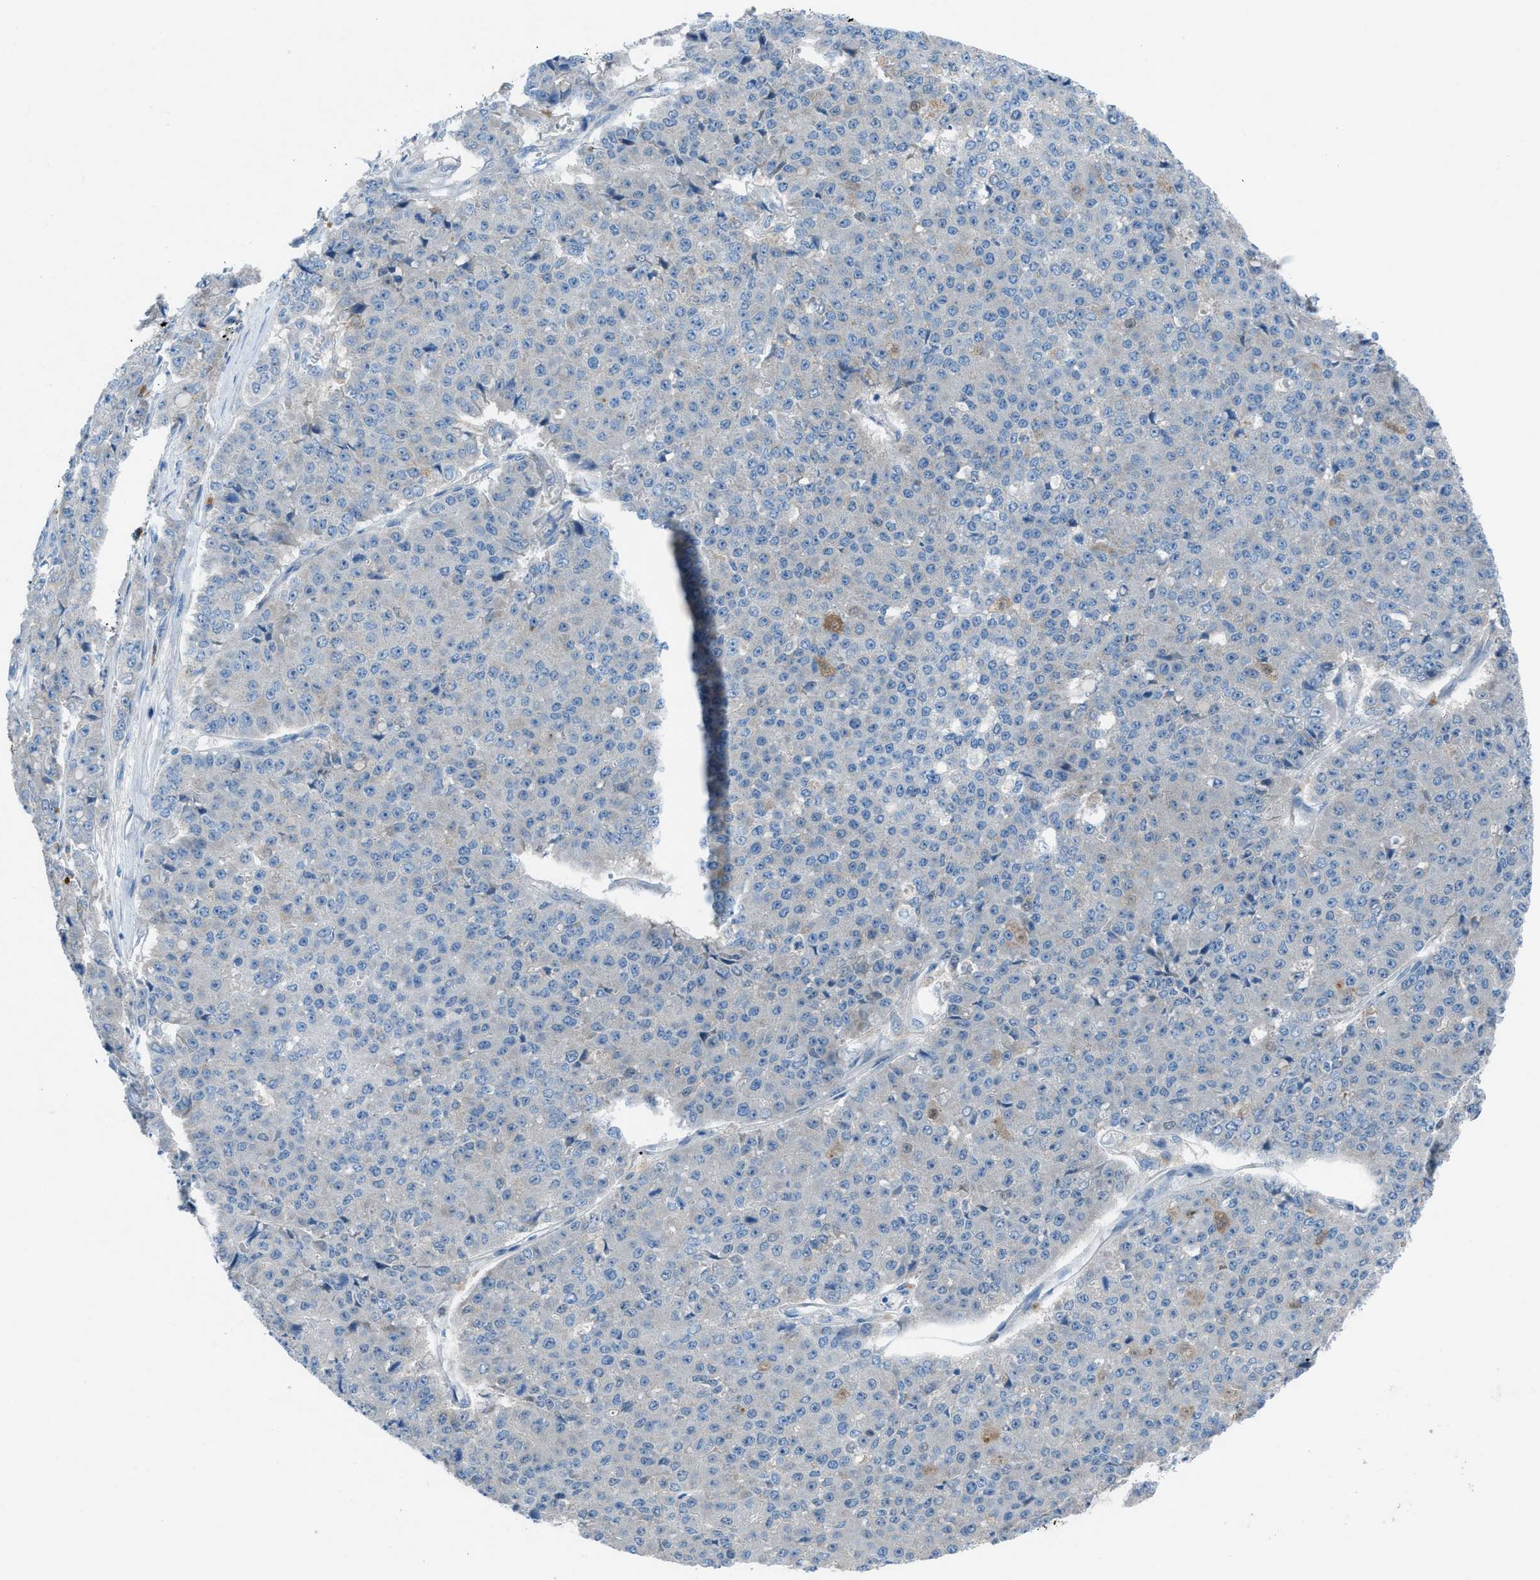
{"staining": {"intensity": "negative", "quantity": "none", "location": "none"}, "tissue": "pancreatic cancer", "cell_type": "Tumor cells", "image_type": "cancer", "snomed": [{"axis": "morphology", "description": "Adenocarcinoma, NOS"}, {"axis": "topography", "description": "Pancreas"}], "caption": "High power microscopy micrograph of an immunohistochemistry histopathology image of pancreatic adenocarcinoma, revealing no significant staining in tumor cells.", "gene": "C5AR2", "patient": {"sex": "male", "age": 50}}